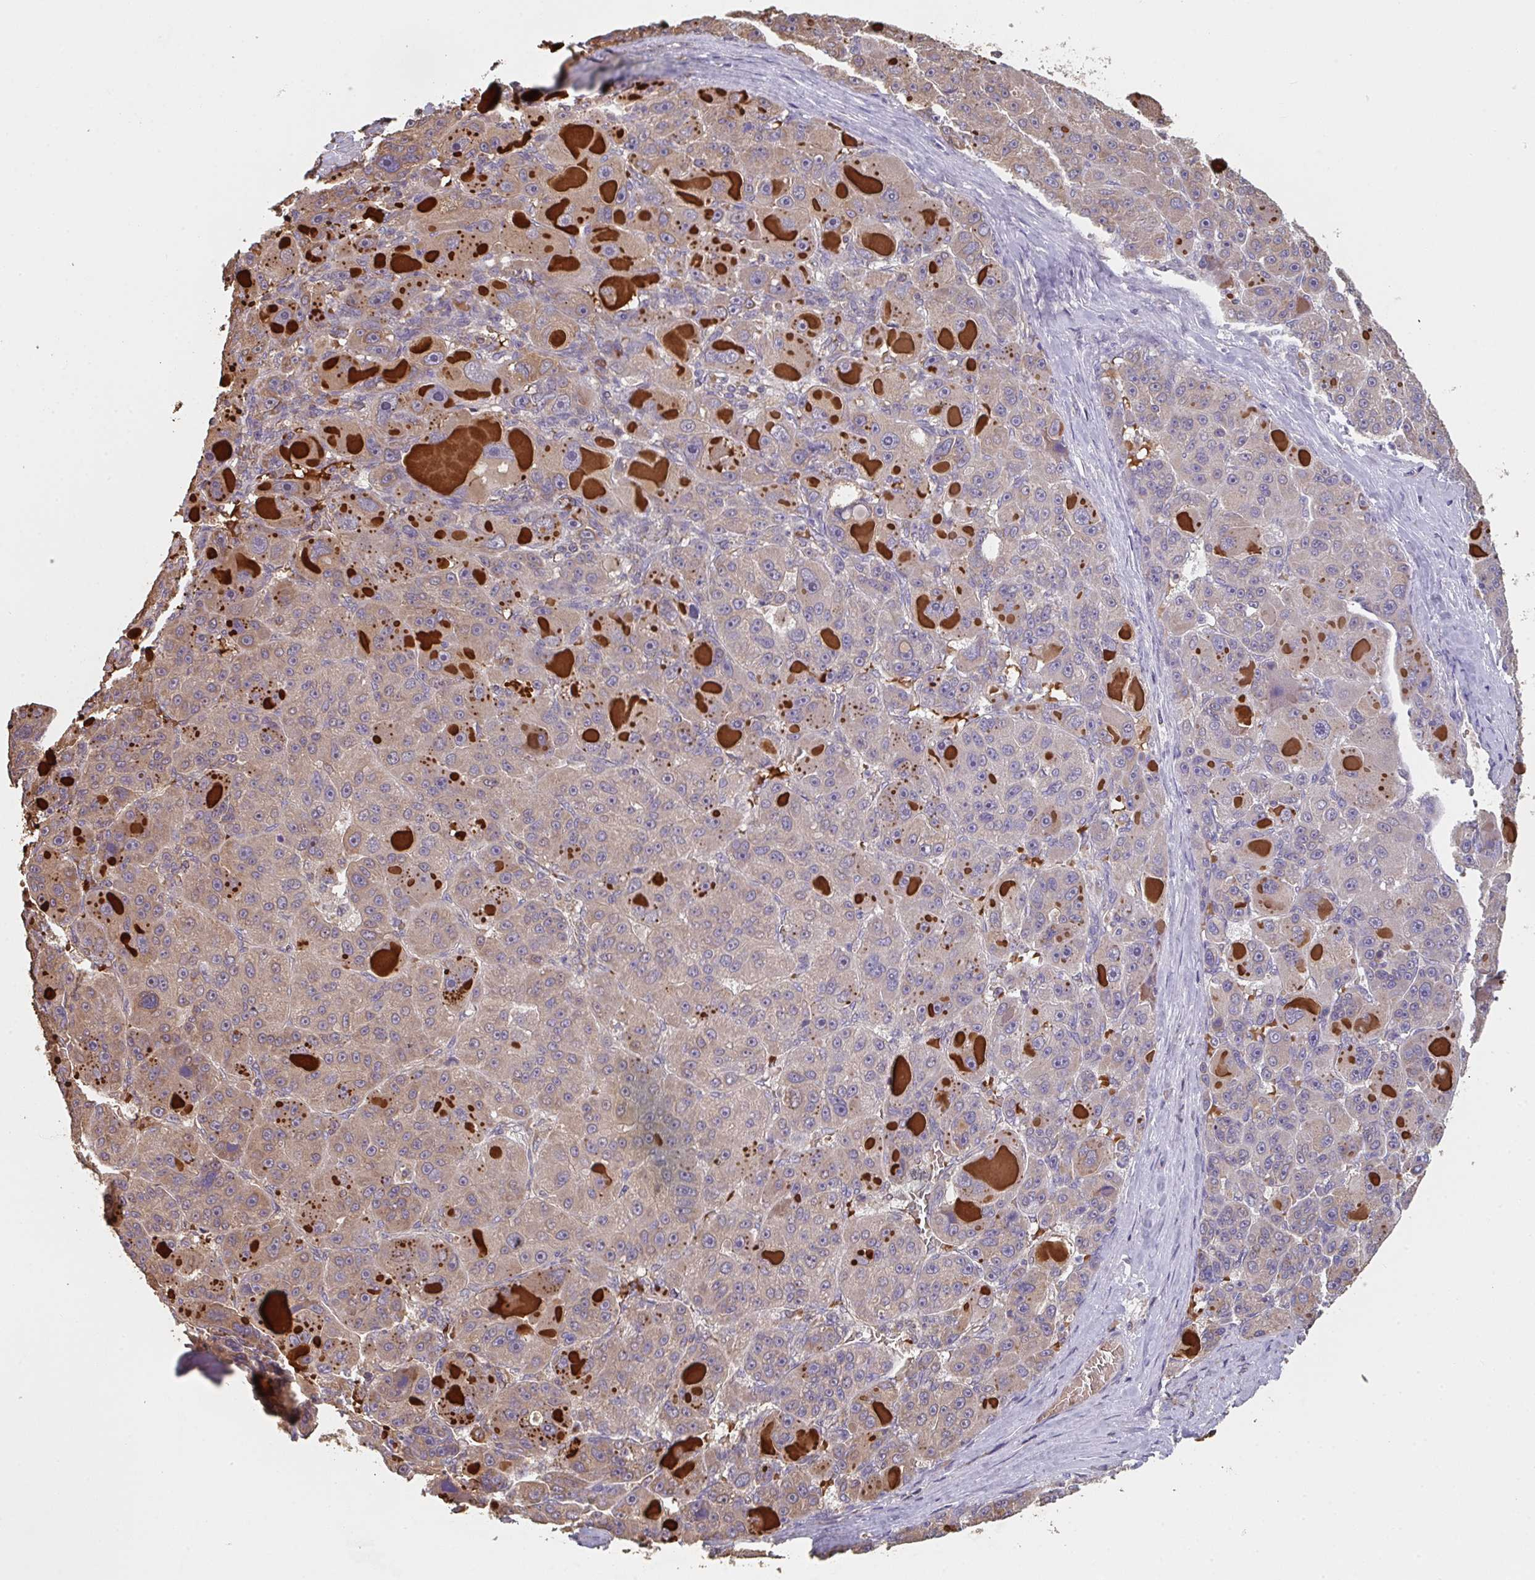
{"staining": {"intensity": "weak", "quantity": "25%-75%", "location": "cytoplasmic/membranous"}, "tissue": "liver cancer", "cell_type": "Tumor cells", "image_type": "cancer", "snomed": [{"axis": "morphology", "description": "Carcinoma, Hepatocellular, NOS"}, {"axis": "topography", "description": "Liver"}], "caption": "A photomicrograph showing weak cytoplasmic/membranous staining in approximately 25%-75% of tumor cells in liver hepatocellular carcinoma, as visualized by brown immunohistochemical staining.", "gene": "POLG", "patient": {"sex": "male", "age": 76}}